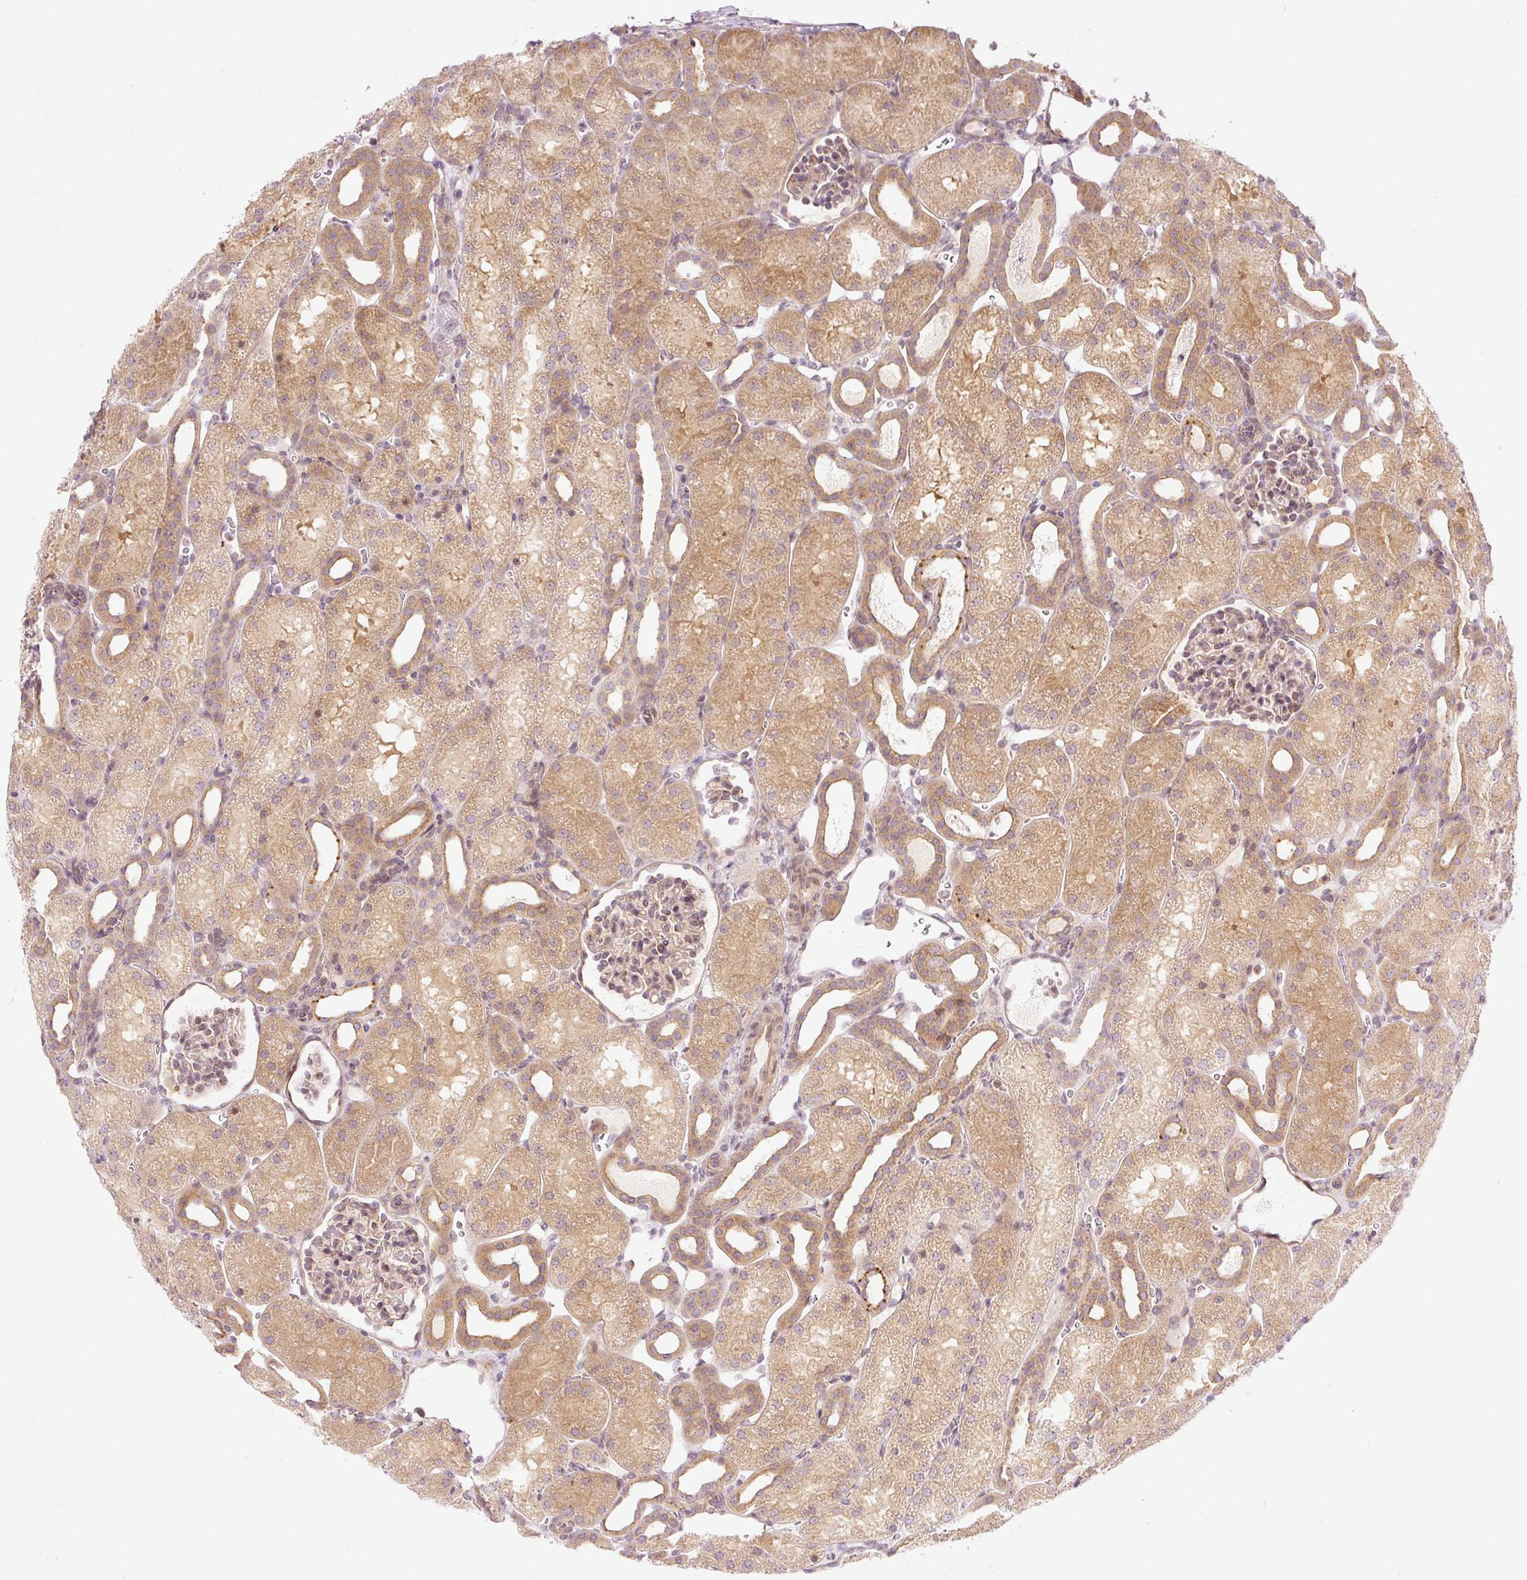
{"staining": {"intensity": "moderate", "quantity": "25%-75%", "location": "cytoplasmic/membranous"}, "tissue": "kidney", "cell_type": "Cells in glomeruli", "image_type": "normal", "snomed": [{"axis": "morphology", "description": "Normal tissue, NOS"}, {"axis": "topography", "description": "Kidney"}], "caption": "Kidney stained with a brown dye exhibits moderate cytoplasmic/membranous positive positivity in approximately 25%-75% of cells in glomeruli.", "gene": "MZT2A", "patient": {"sex": "male", "age": 2}}